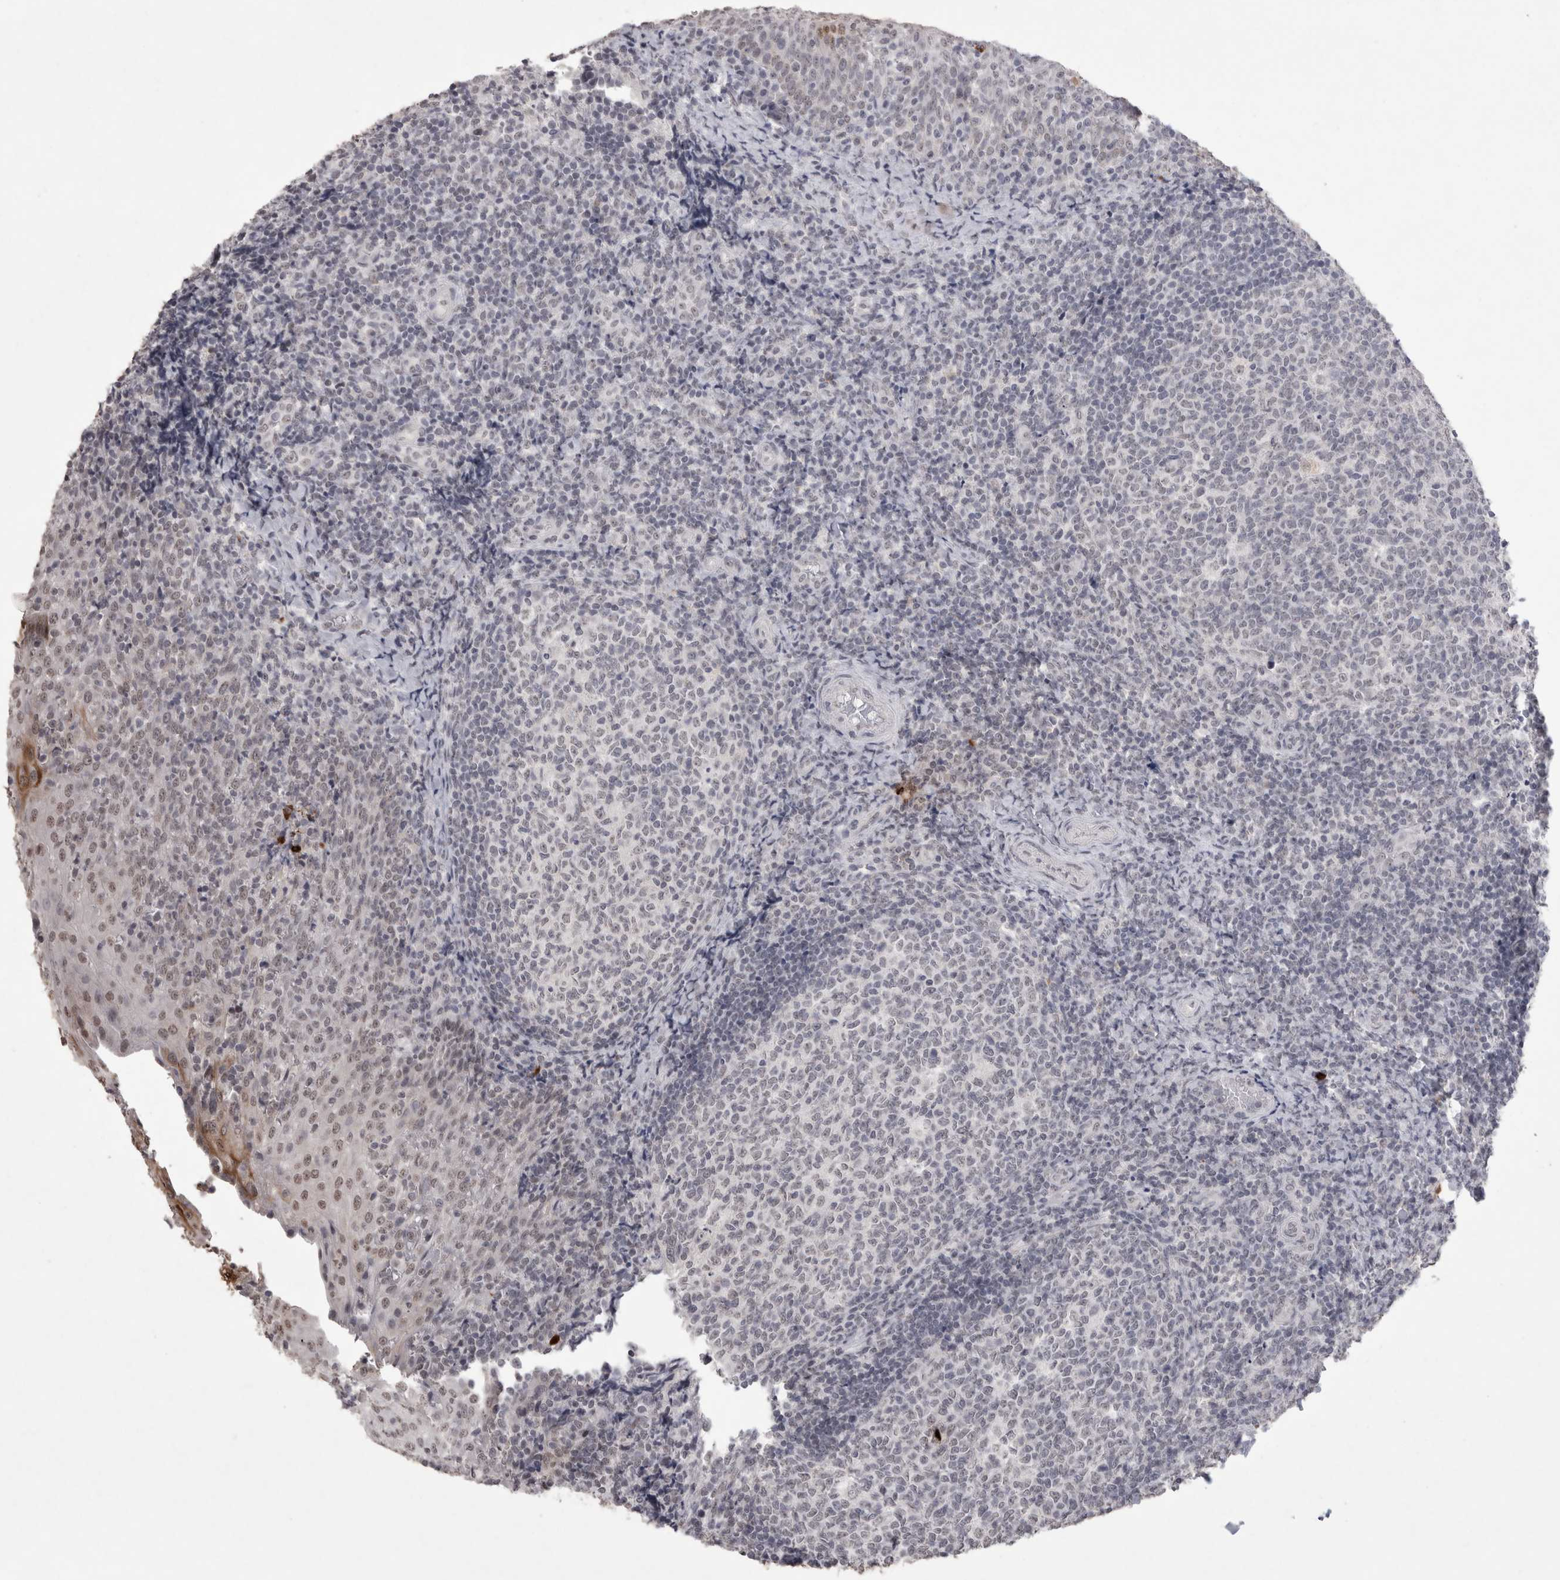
{"staining": {"intensity": "negative", "quantity": "none", "location": "none"}, "tissue": "tonsil", "cell_type": "Germinal center cells", "image_type": "normal", "snomed": [{"axis": "morphology", "description": "Normal tissue, NOS"}, {"axis": "topography", "description": "Tonsil"}], "caption": "Immunohistochemistry (IHC) of benign tonsil displays no expression in germinal center cells.", "gene": "DDX4", "patient": {"sex": "female", "age": 19}}